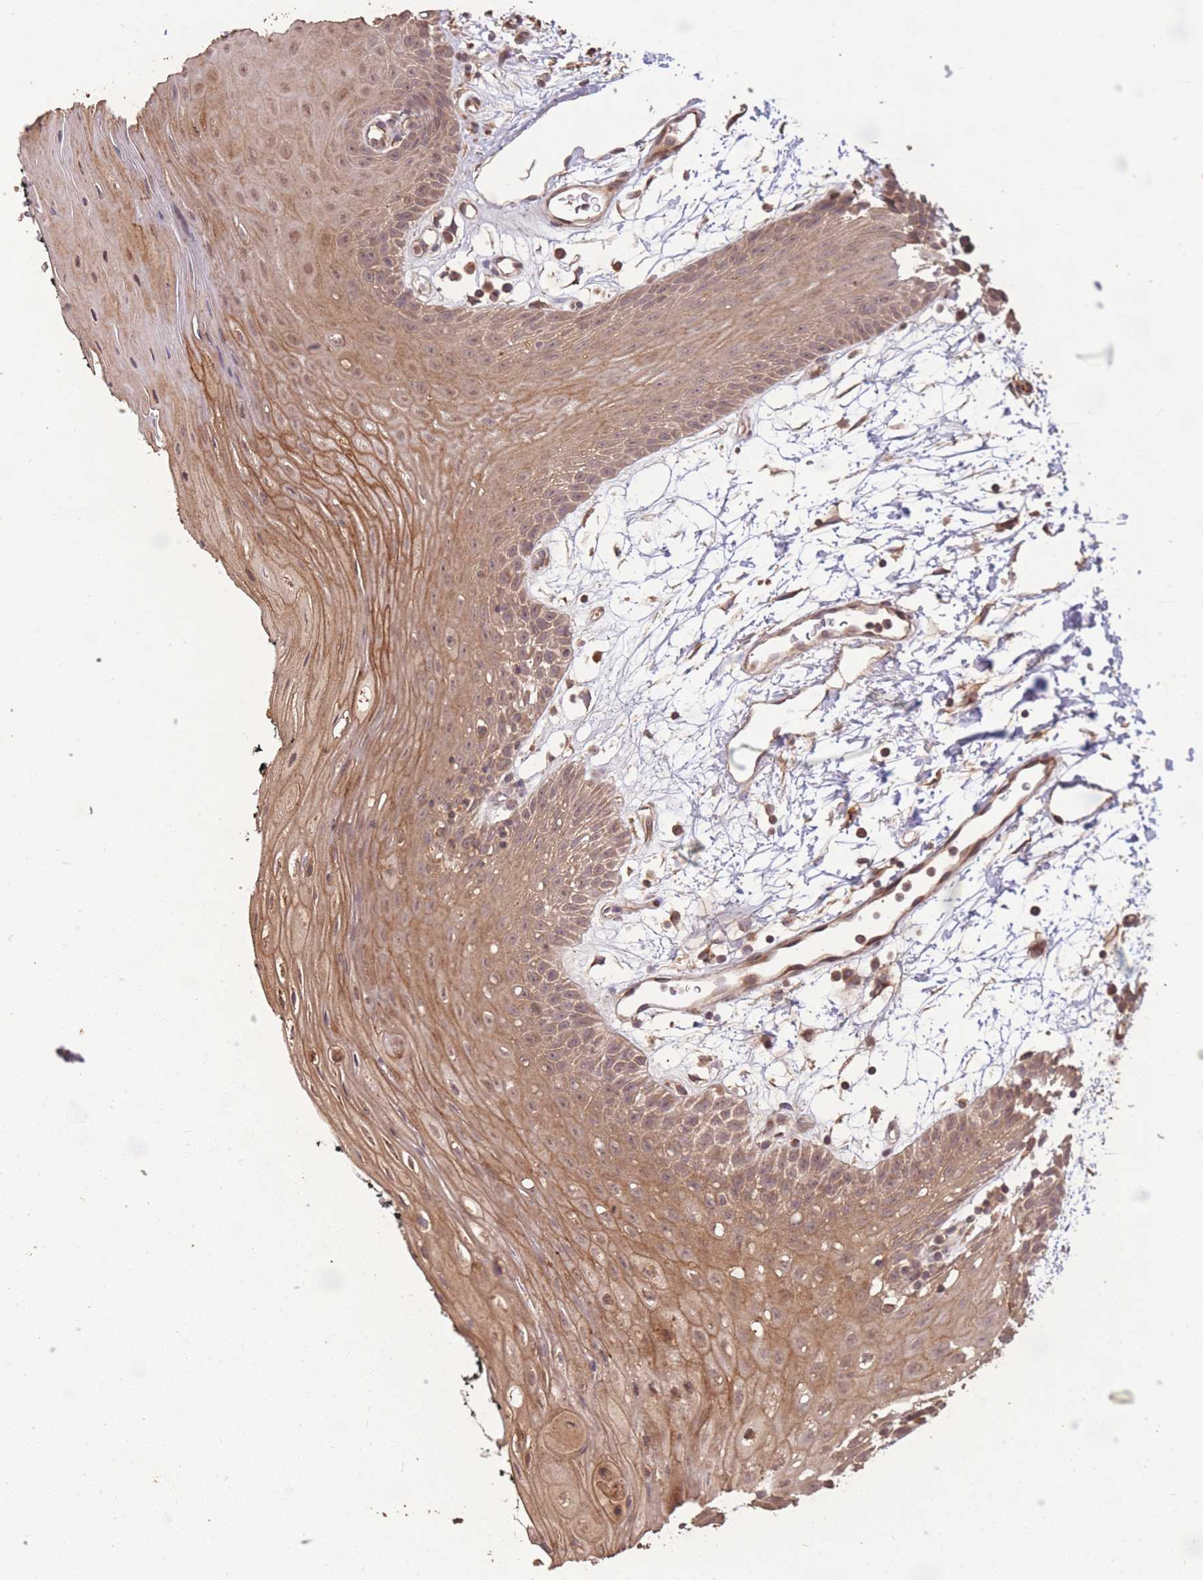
{"staining": {"intensity": "moderate", "quantity": ">75%", "location": "cytoplasmic/membranous,nuclear"}, "tissue": "oral mucosa", "cell_type": "Squamous epithelial cells", "image_type": "normal", "snomed": [{"axis": "morphology", "description": "Normal tissue, NOS"}, {"axis": "topography", "description": "Oral tissue"}, {"axis": "topography", "description": "Tounge, NOS"}], "caption": "Immunohistochemistry of normal oral mucosa displays medium levels of moderate cytoplasmic/membranous,nuclear staining in approximately >75% of squamous epithelial cells. (DAB IHC, brown staining for protein, blue staining for nuclei).", "gene": "ERBB3", "patient": {"sex": "female", "age": 59}}